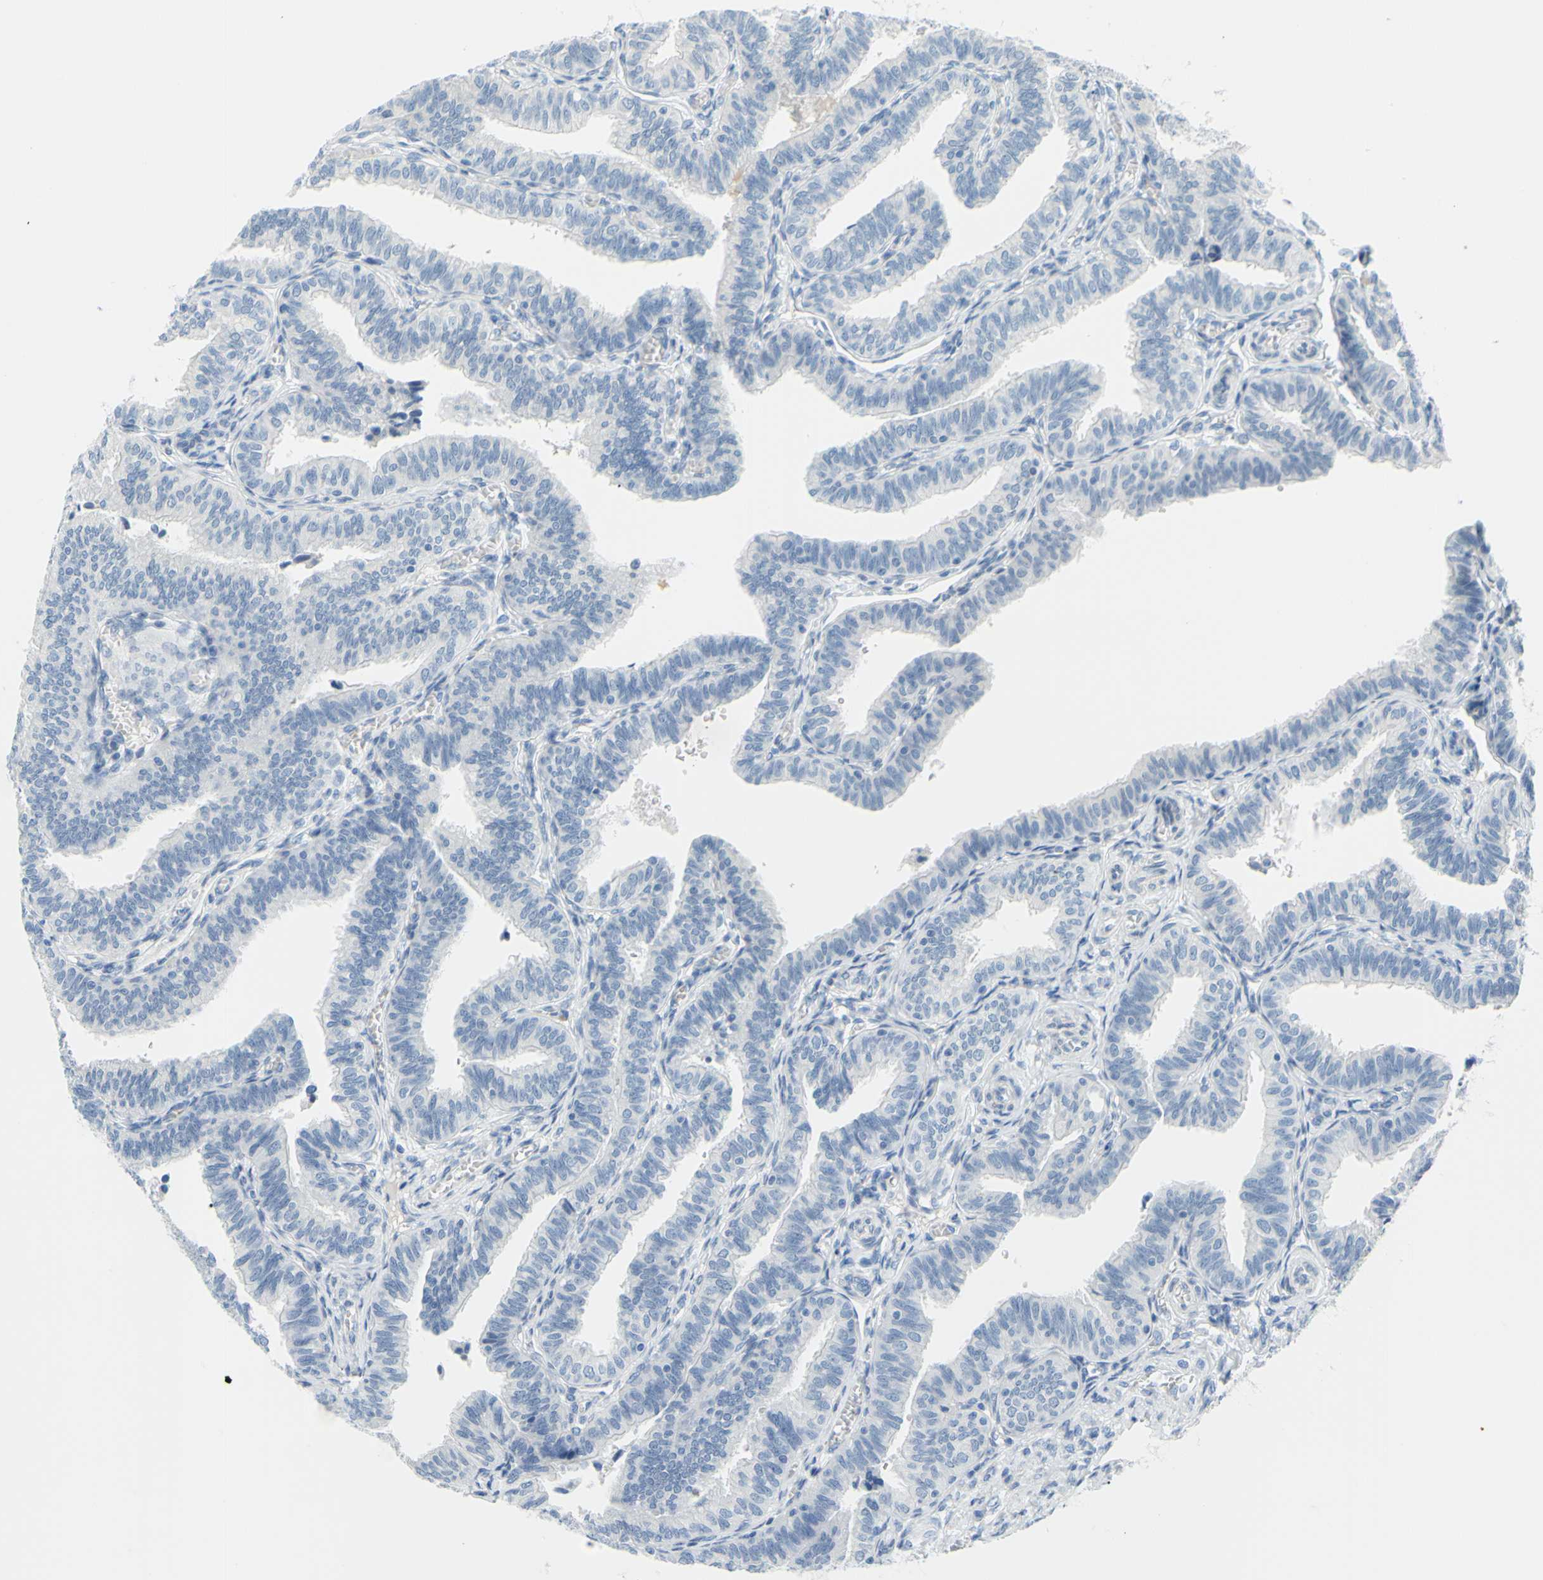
{"staining": {"intensity": "negative", "quantity": "none", "location": "none"}, "tissue": "fallopian tube", "cell_type": "Glandular cells", "image_type": "normal", "snomed": [{"axis": "morphology", "description": "Normal tissue, NOS"}, {"axis": "topography", "description": "Fallopian tube"}], "caption": "This is an immunohistochemistry histopathology image of unremarkable fallopian tube. There is no positivity in glandular cells.", "gene": "DCT", "patient": {"sex": "female", "age": 46}}